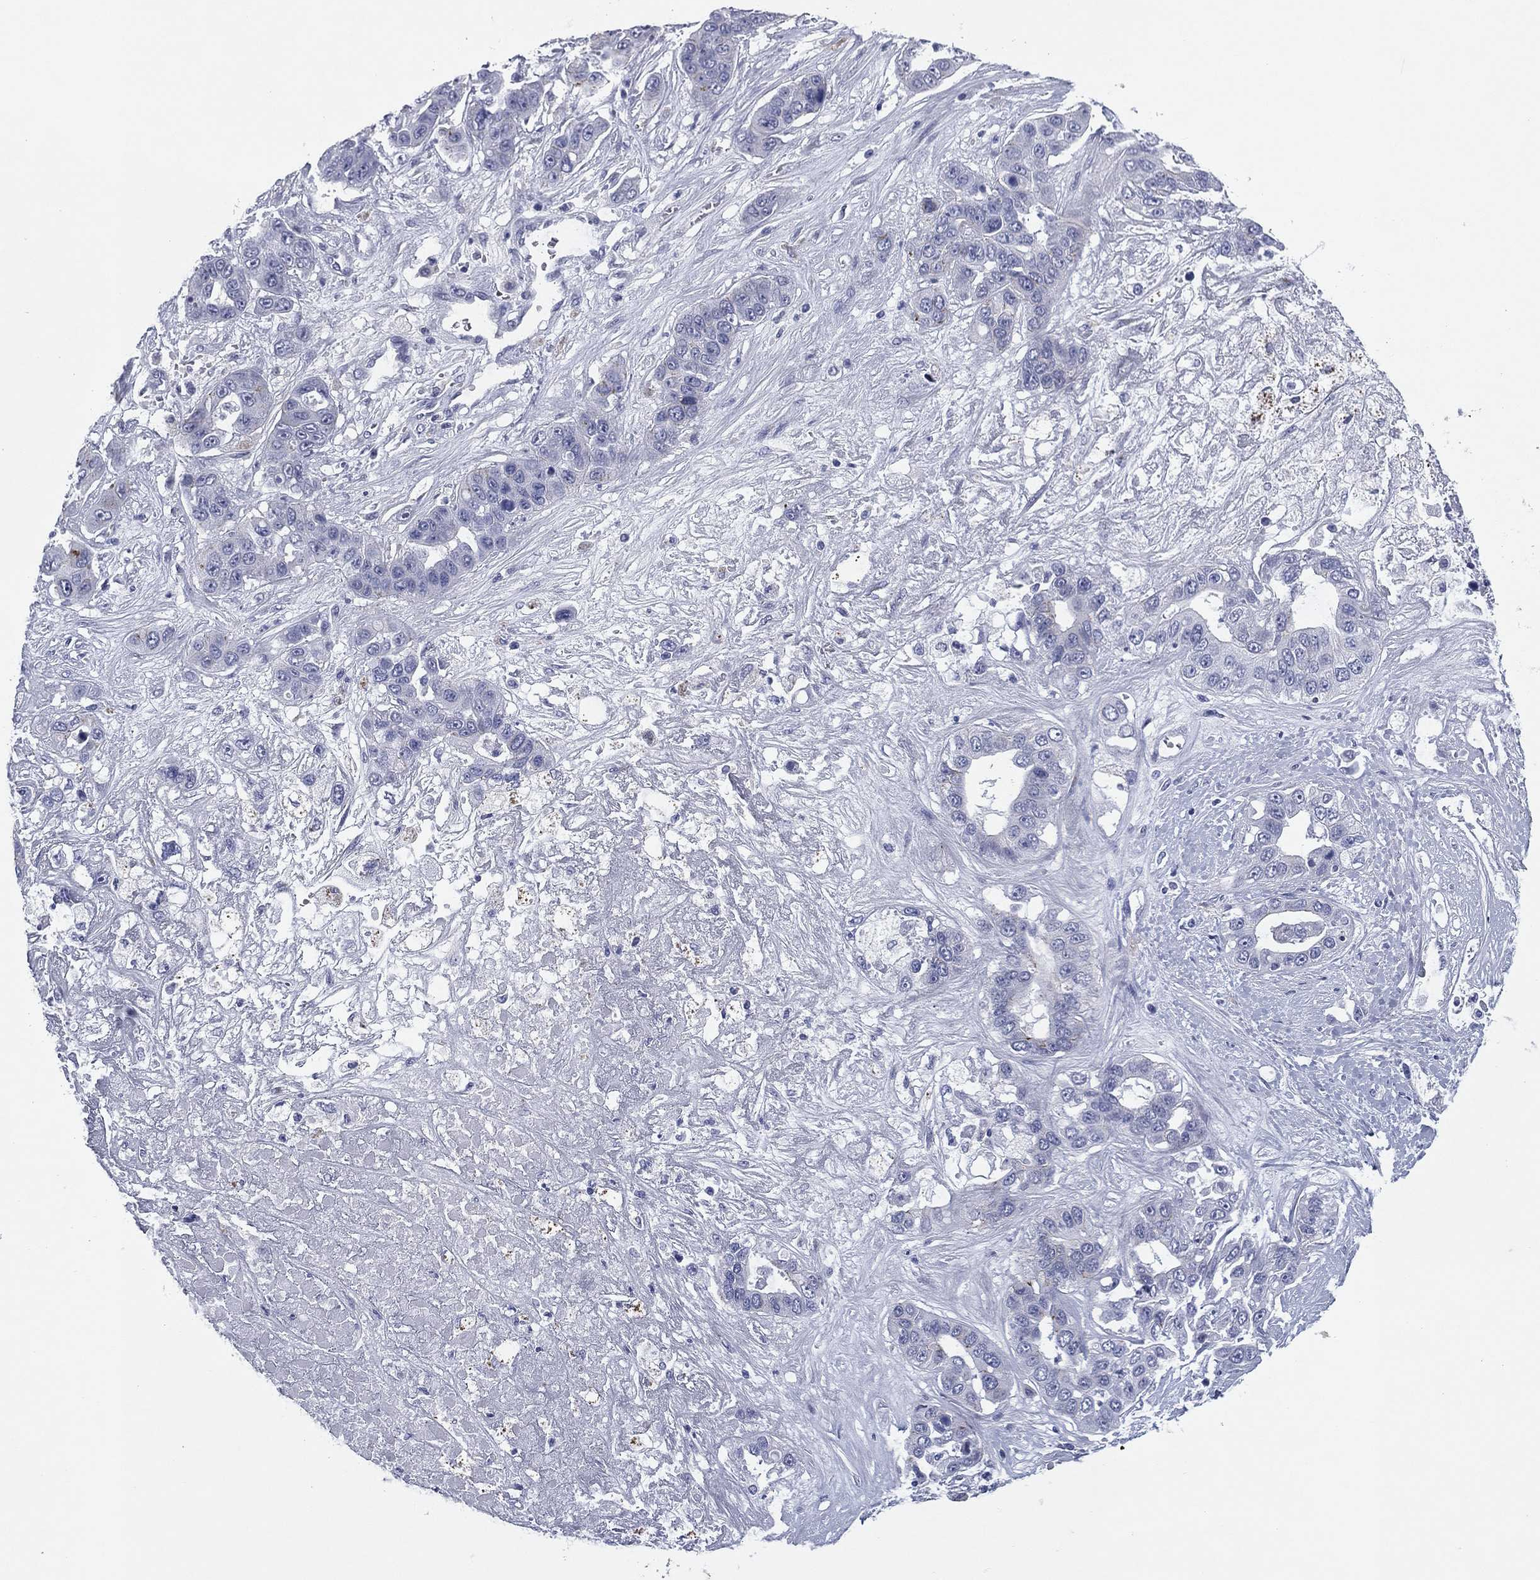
{"staining": {"intensity": "negative", "quantity": "none", "location": "none"}, "tissue": "liver cancer", "cell_type": "Tumor cells", "image_type": "cancer", "snomed": [{"axis": "morphology", "description": "Cholangiocarcinoma"}, {"axis": "topography", "description": "Liver"}], "caption": "Liver cancer was stained to show a protein in brown. There is no significant positivity in tumor cells.", "gene": "HLA-DOA", "patient": {"sex": "female", "age": 52}}